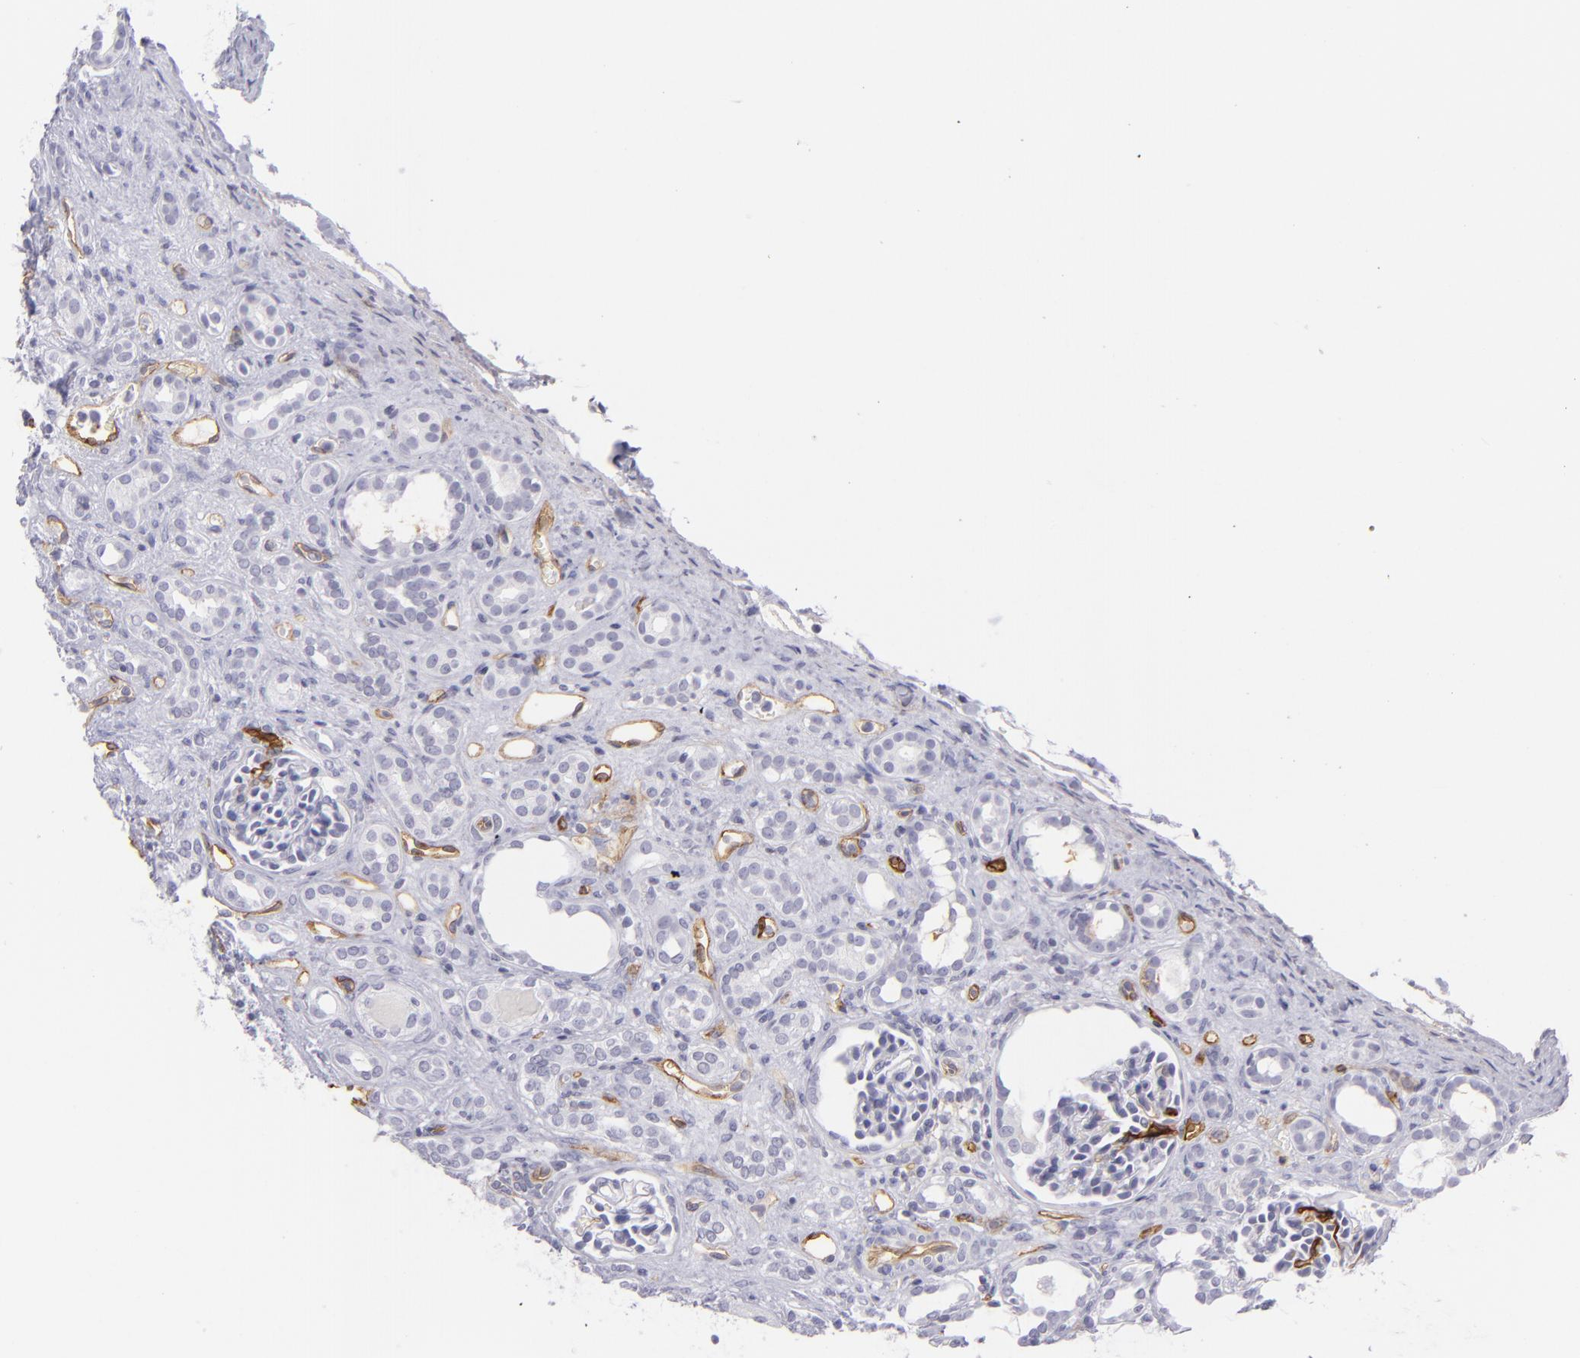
{"staining": {"intensity": "negative", "quantity": "none", "location": "none"}, "tissue": "kidney", "cell_type": "Cells in glomeruli", "image_type": "normal", "snomed": [{"axis": "morphology", "description": "Normal tissue, NOS"}, {"axis": "topography", "description": "Kidney"}], "caption": "Cells in glomeruli are negative for protein expression in benign human kidney.", "gene": "THBD", "patient": {"sex": "male", "age": 7}}